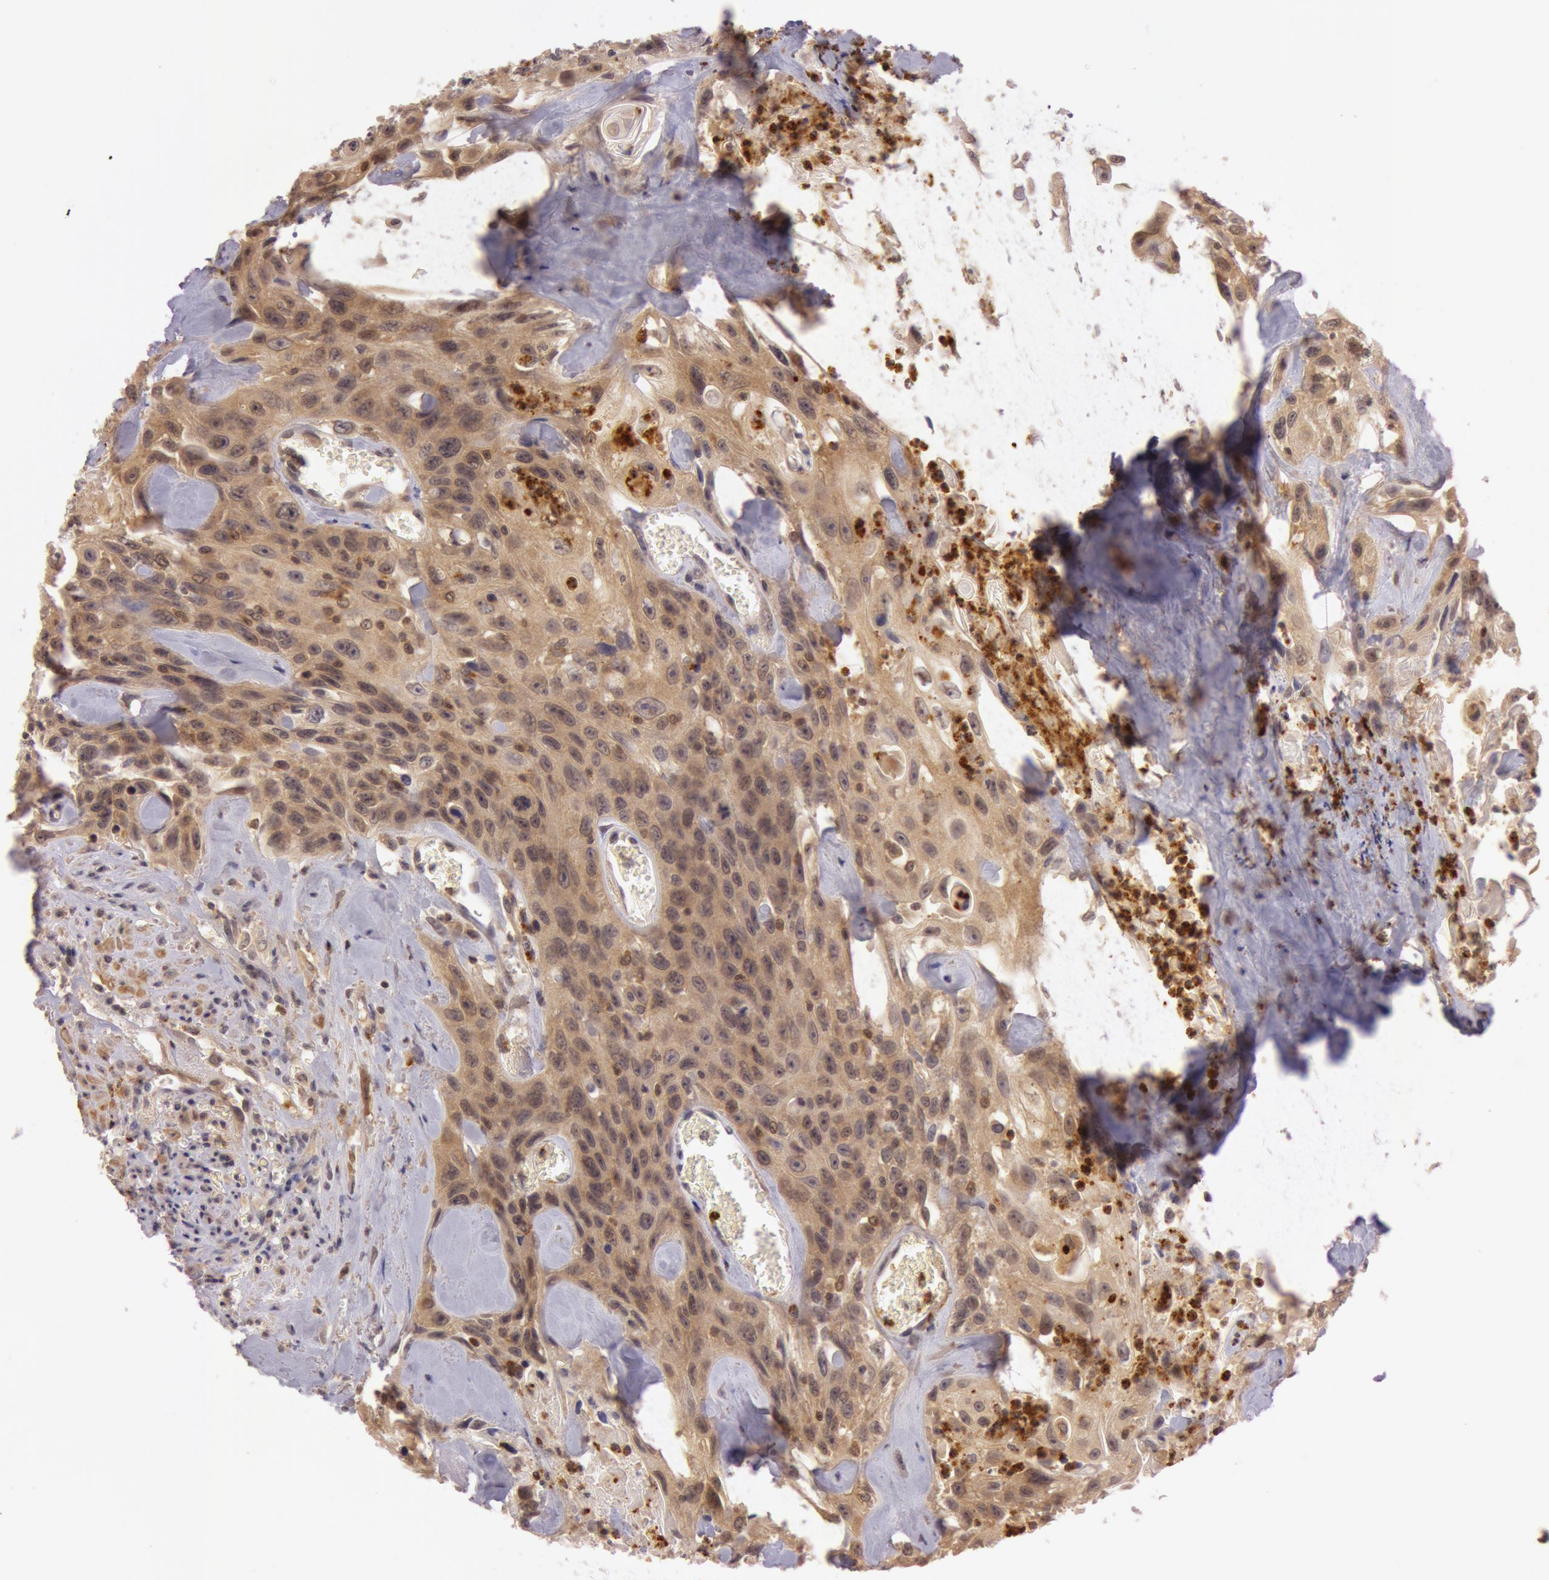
{"staining": {"intensity": "moderate", "quantity": ">75%", "location": "cytoplasmic/membranous"}, "tissue": "urothelial cancer", "cell_type": "Tumor cells", "image_type": "cancer", "snomed": [{"axis": "morphology", "description": "Urothelial carcinoma, High grade"}, {"axis": "topography", "description": "Urinary bladder"}], "caption": "This micrograph displays immunohistochemistry (IHC) staining of human urothelial cancer, with medium moderate cytoplasmic/membranous positivity in approximately >75% of tumor cells.", "gene": "ATG2B", "patient": {"sex": "female", "age": 84}}